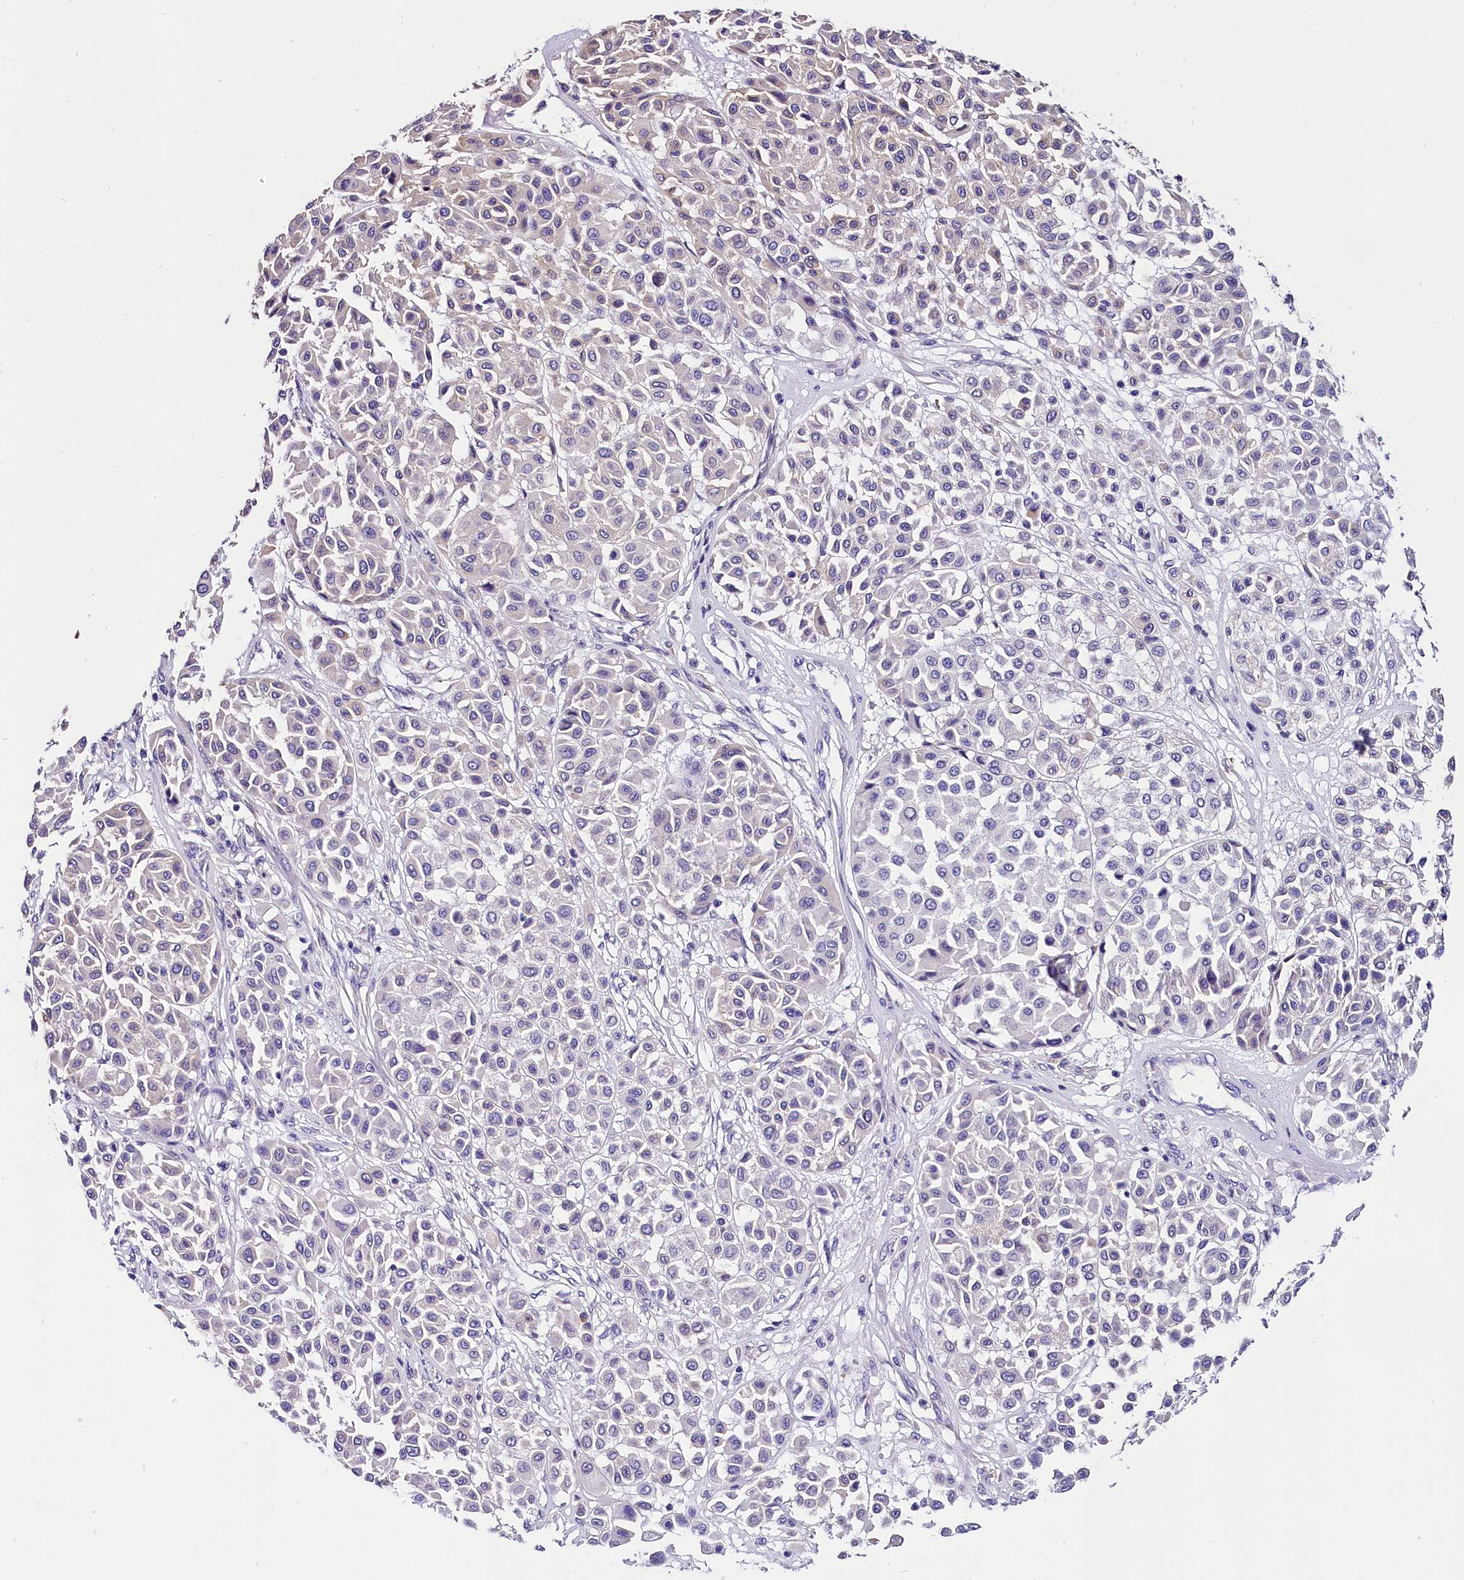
{"staining": {"intensity": "negative", "quantity": "none", "location": "none"}, "tissue": "melanoma", "cell_type": "Tumor cells", "image_type": "cancer", "snomed": [{"axis": "morphology", "description": "Malignant melanoma, Metastatic site"}, {"axis": "topography", "description": "Soft tissue"}], "caption": "Image shows no protein staining in tumor cells of malignant melanoma (metastatic site) tissue.", "gene": "ACAA2", "patient": {"sex": "male", "age": 41}}